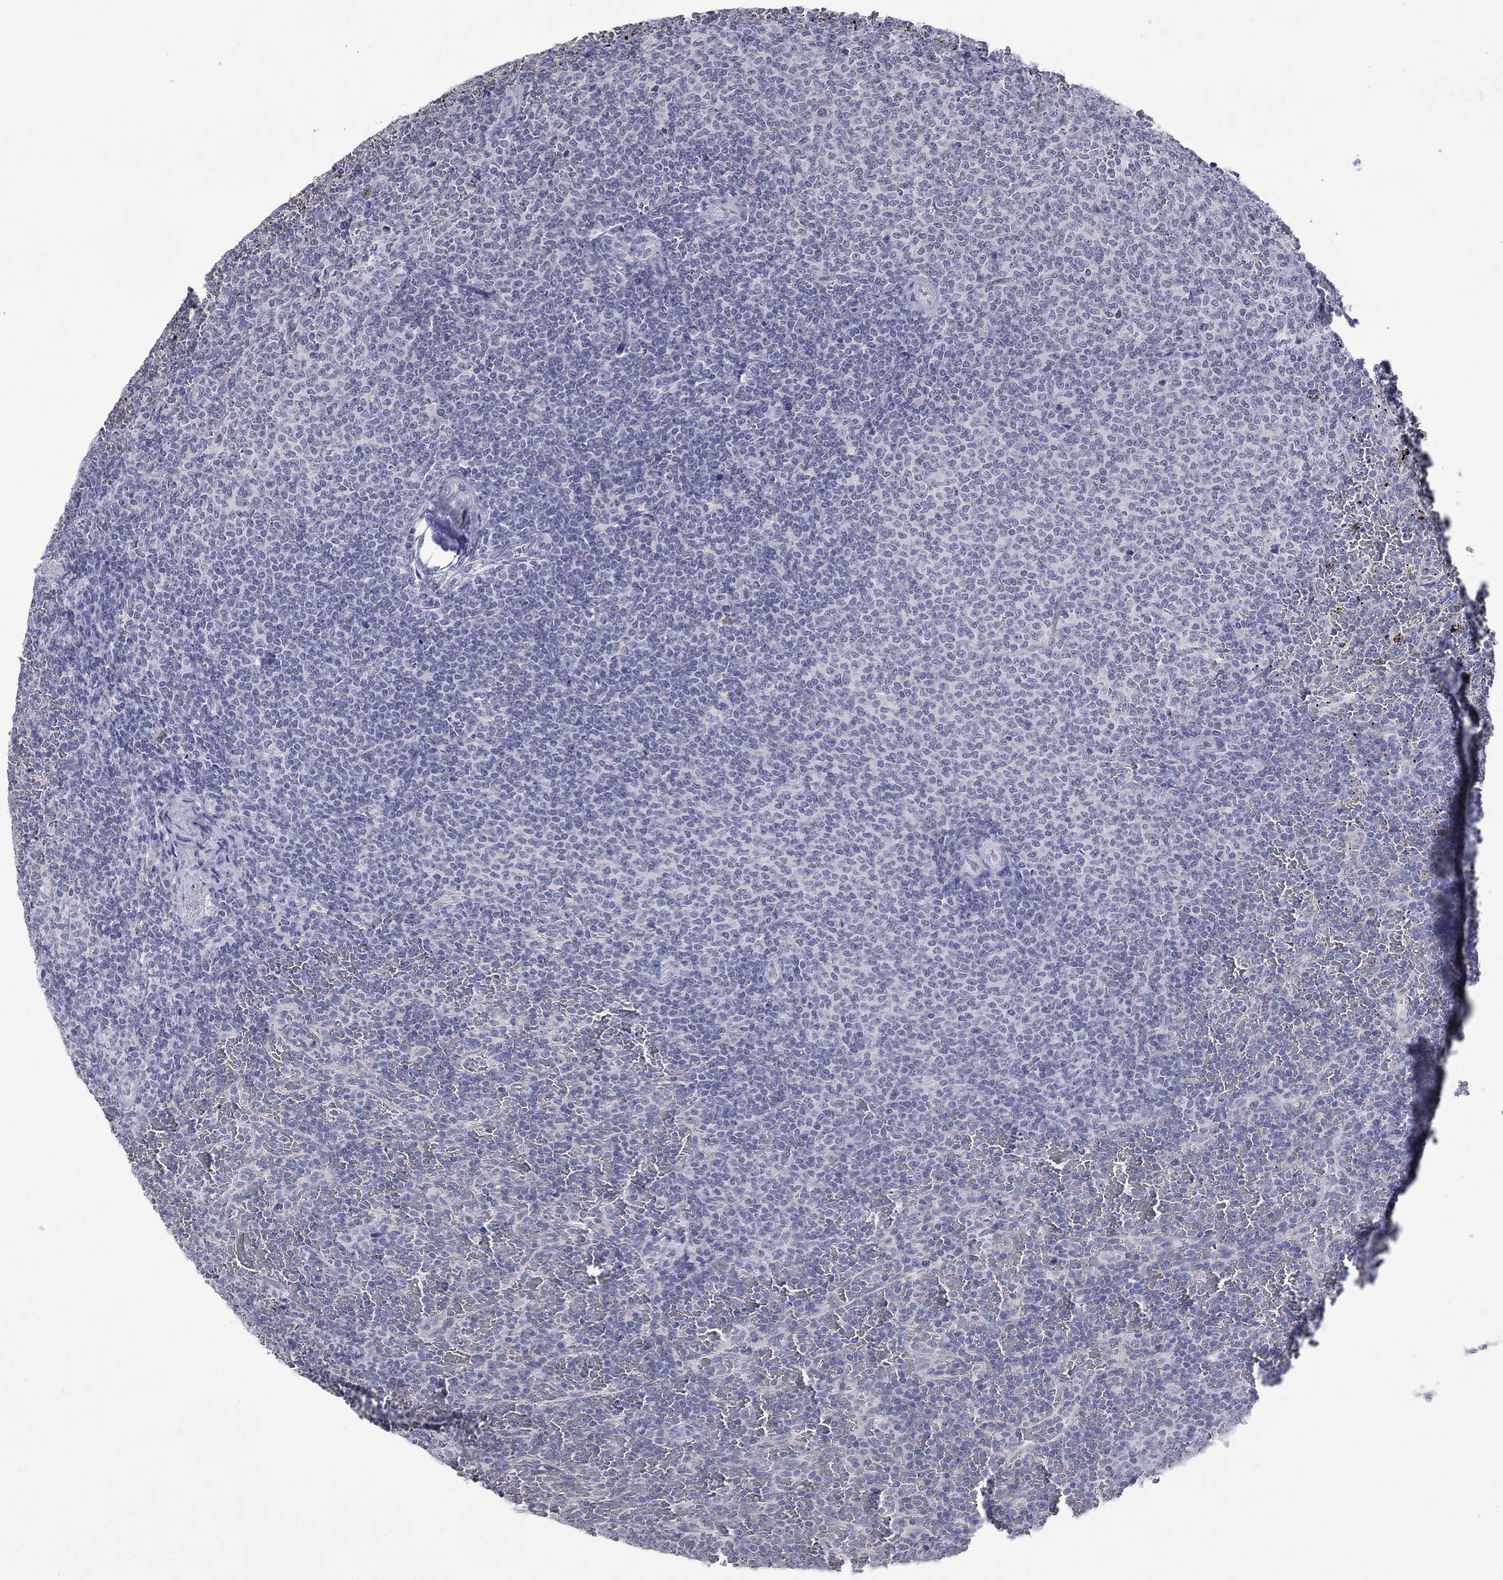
{"staining": {"intensity": "negative", "quantity": "none", "location": "none"}, "tissue": "lymphoma", "cell_type": "Tumor cells", "image_type": "cancer", "snomed": [{"axis": "morphology", "description": "Malignant lymphoma, non-Hodgkin's type, Low grade"}, {"axis": "topography", "description": "Spleen"}], "caption": "Immunohistochemistry (IHC) of human lymphoma exhibits no expression in tumor cells. The staining is performed using DAB brown chromogen with nuclei counter-stained in using hematoxylin.", "gene": "NSMF", "patient": {"sex": "female", "age": 77}}